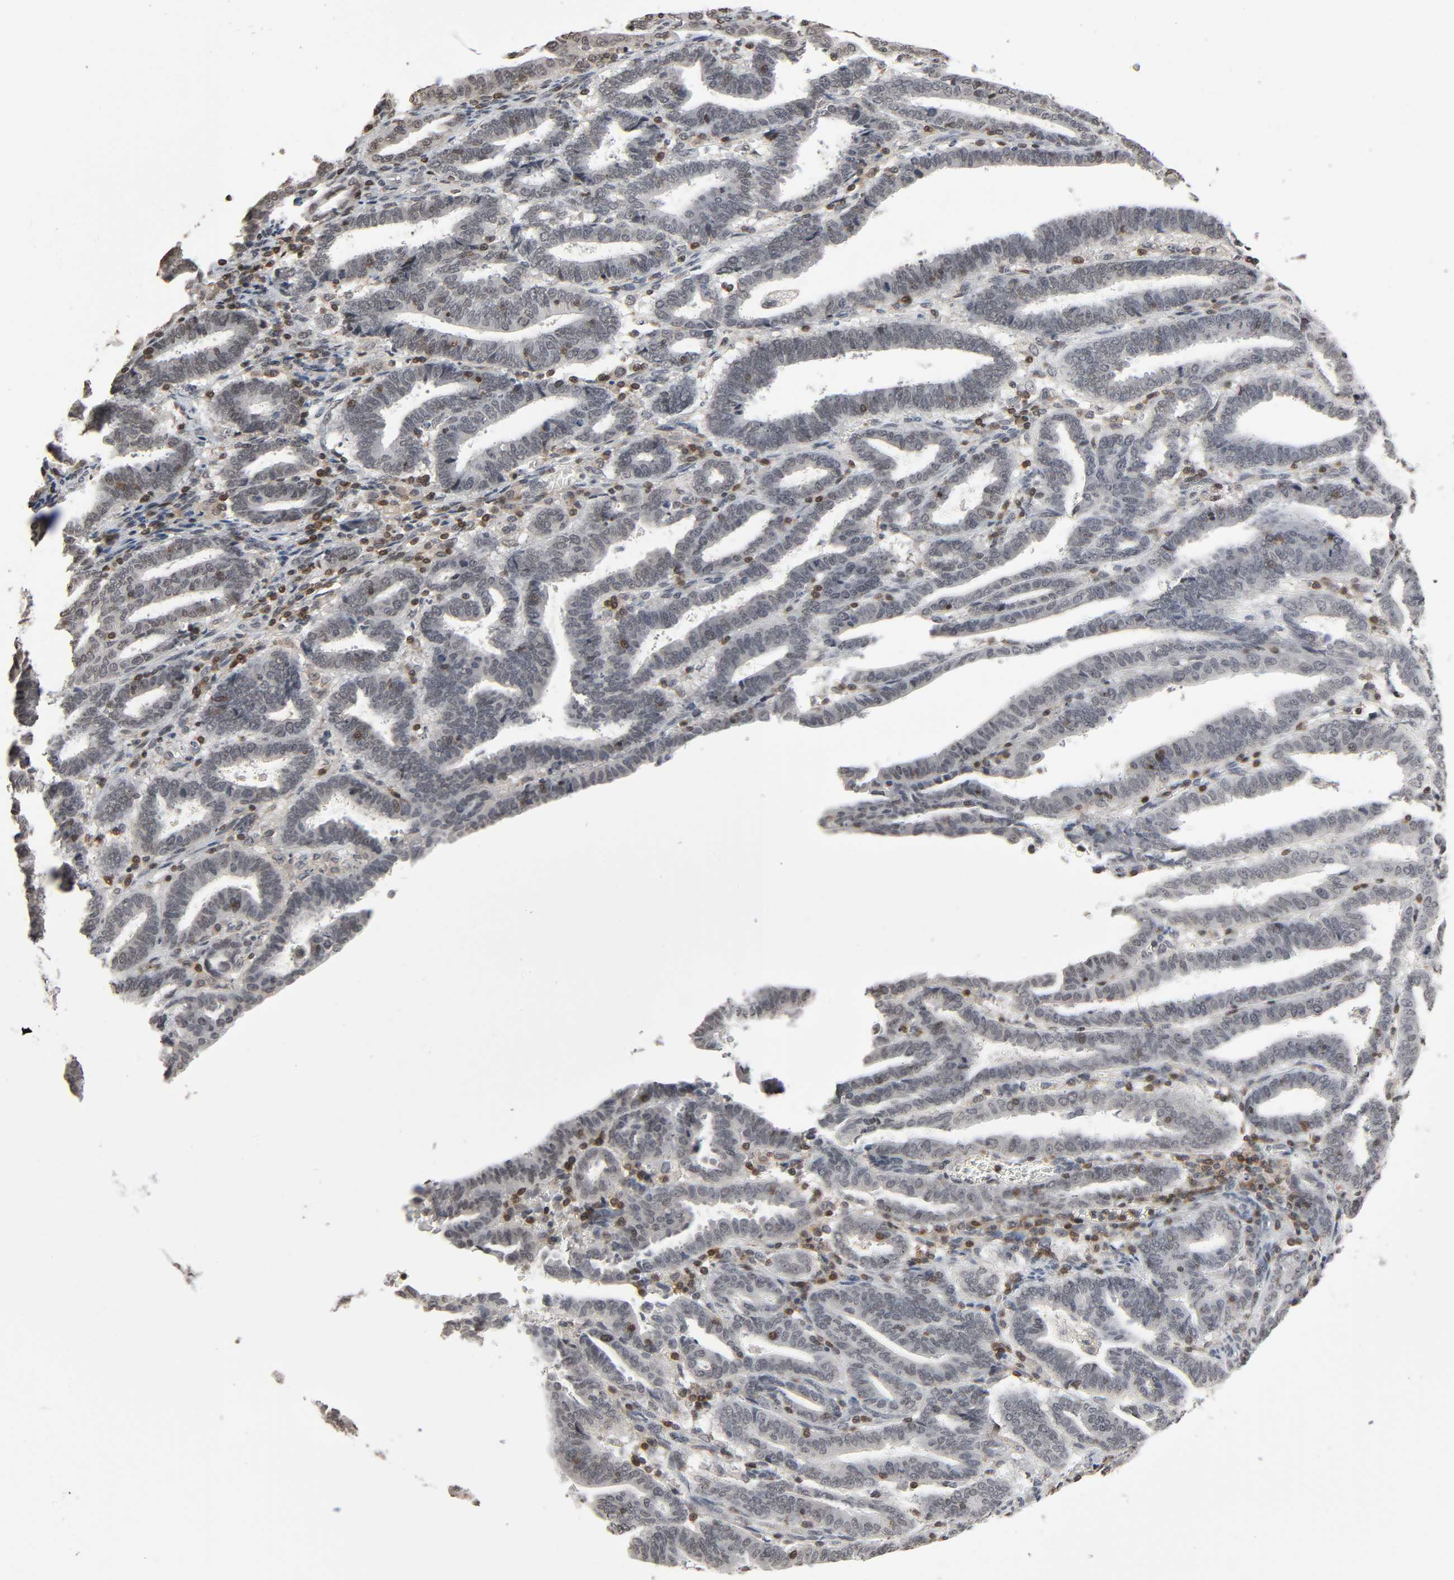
{"staining": {"intensity": "negative", "quantity": "none", "location": "none"}, "tissue": "endometrial cancer", "cell_type": "Tumor cells", "image_type": "cancer", "snomed": [{"axis": "morphology", "description": "Adenocarcinoma, NOS"}, {"axis": "topography", "description": "Uterus"}], "caption": "IHC micrograph of endometrial adenocarcinoma stained for a protein (brown), which exhibits no positivity in tumor cells. The staining is performed using DAB (3,3'-diaminobenzidine) brown chromogen with nuclei counter-stained in using hematoxylin.", "gene": "STK4", "patient": {"sex": "female", "age": 83}}